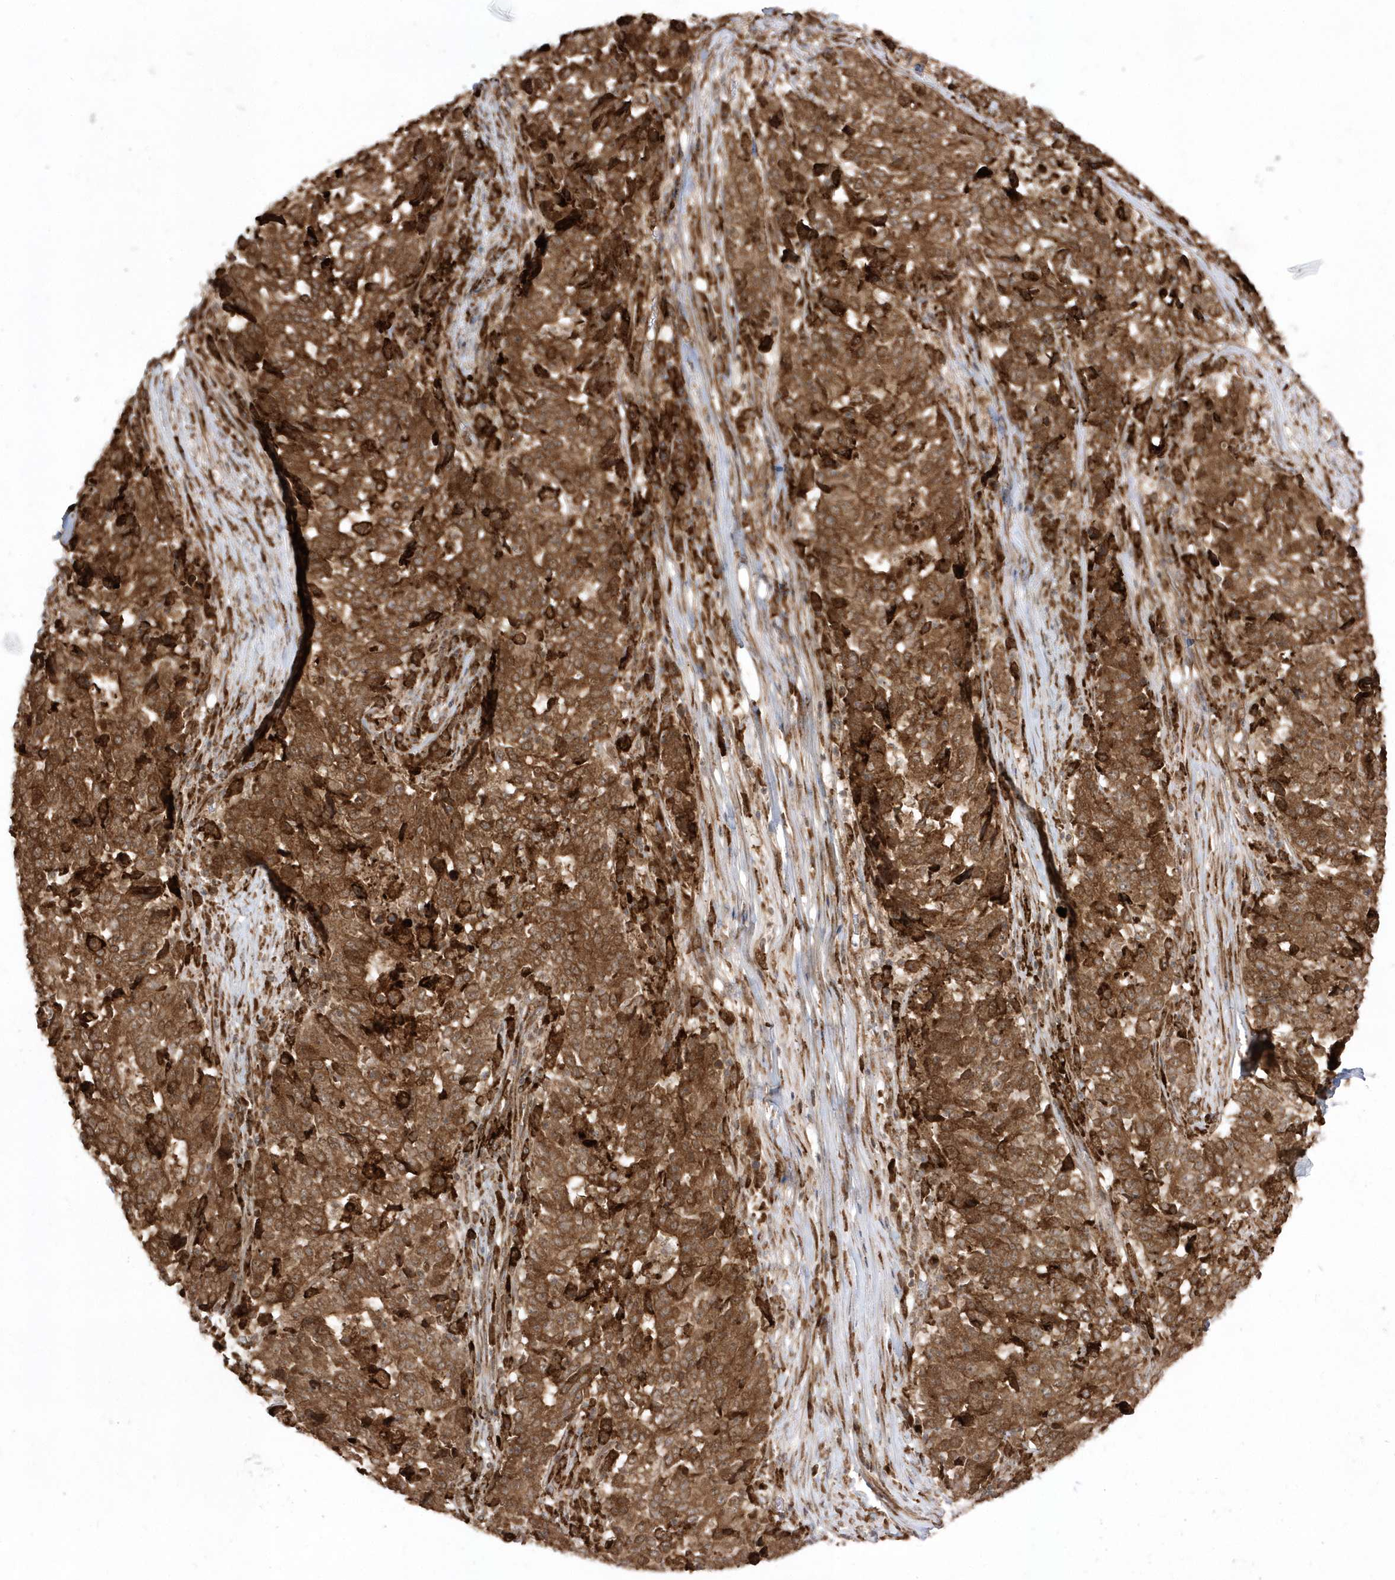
{"staining": {"intensity": "strong", "quantity": ">75%", "location": "cytoplasmic/membranous"}, "tissue": "stomach cancer", "cell_type": "Tumor cells", "image_type": "cancer", "snomed": [{"axis": "morphology", "description": "Adenocarcinoma, NOS"}, {"axis": "topography", "description": "Stomach"}], "caption": "Immunohistochemistry (IHC) image of human stomach cancer (adenocarcinoma) stained for a protein (brown), which displays high levels of strong cytoplasmic/membranous positivity in approximately >75% of tumor cells.", "gene": "EPC2", "patient": {"sex": "male", "age": 59}}